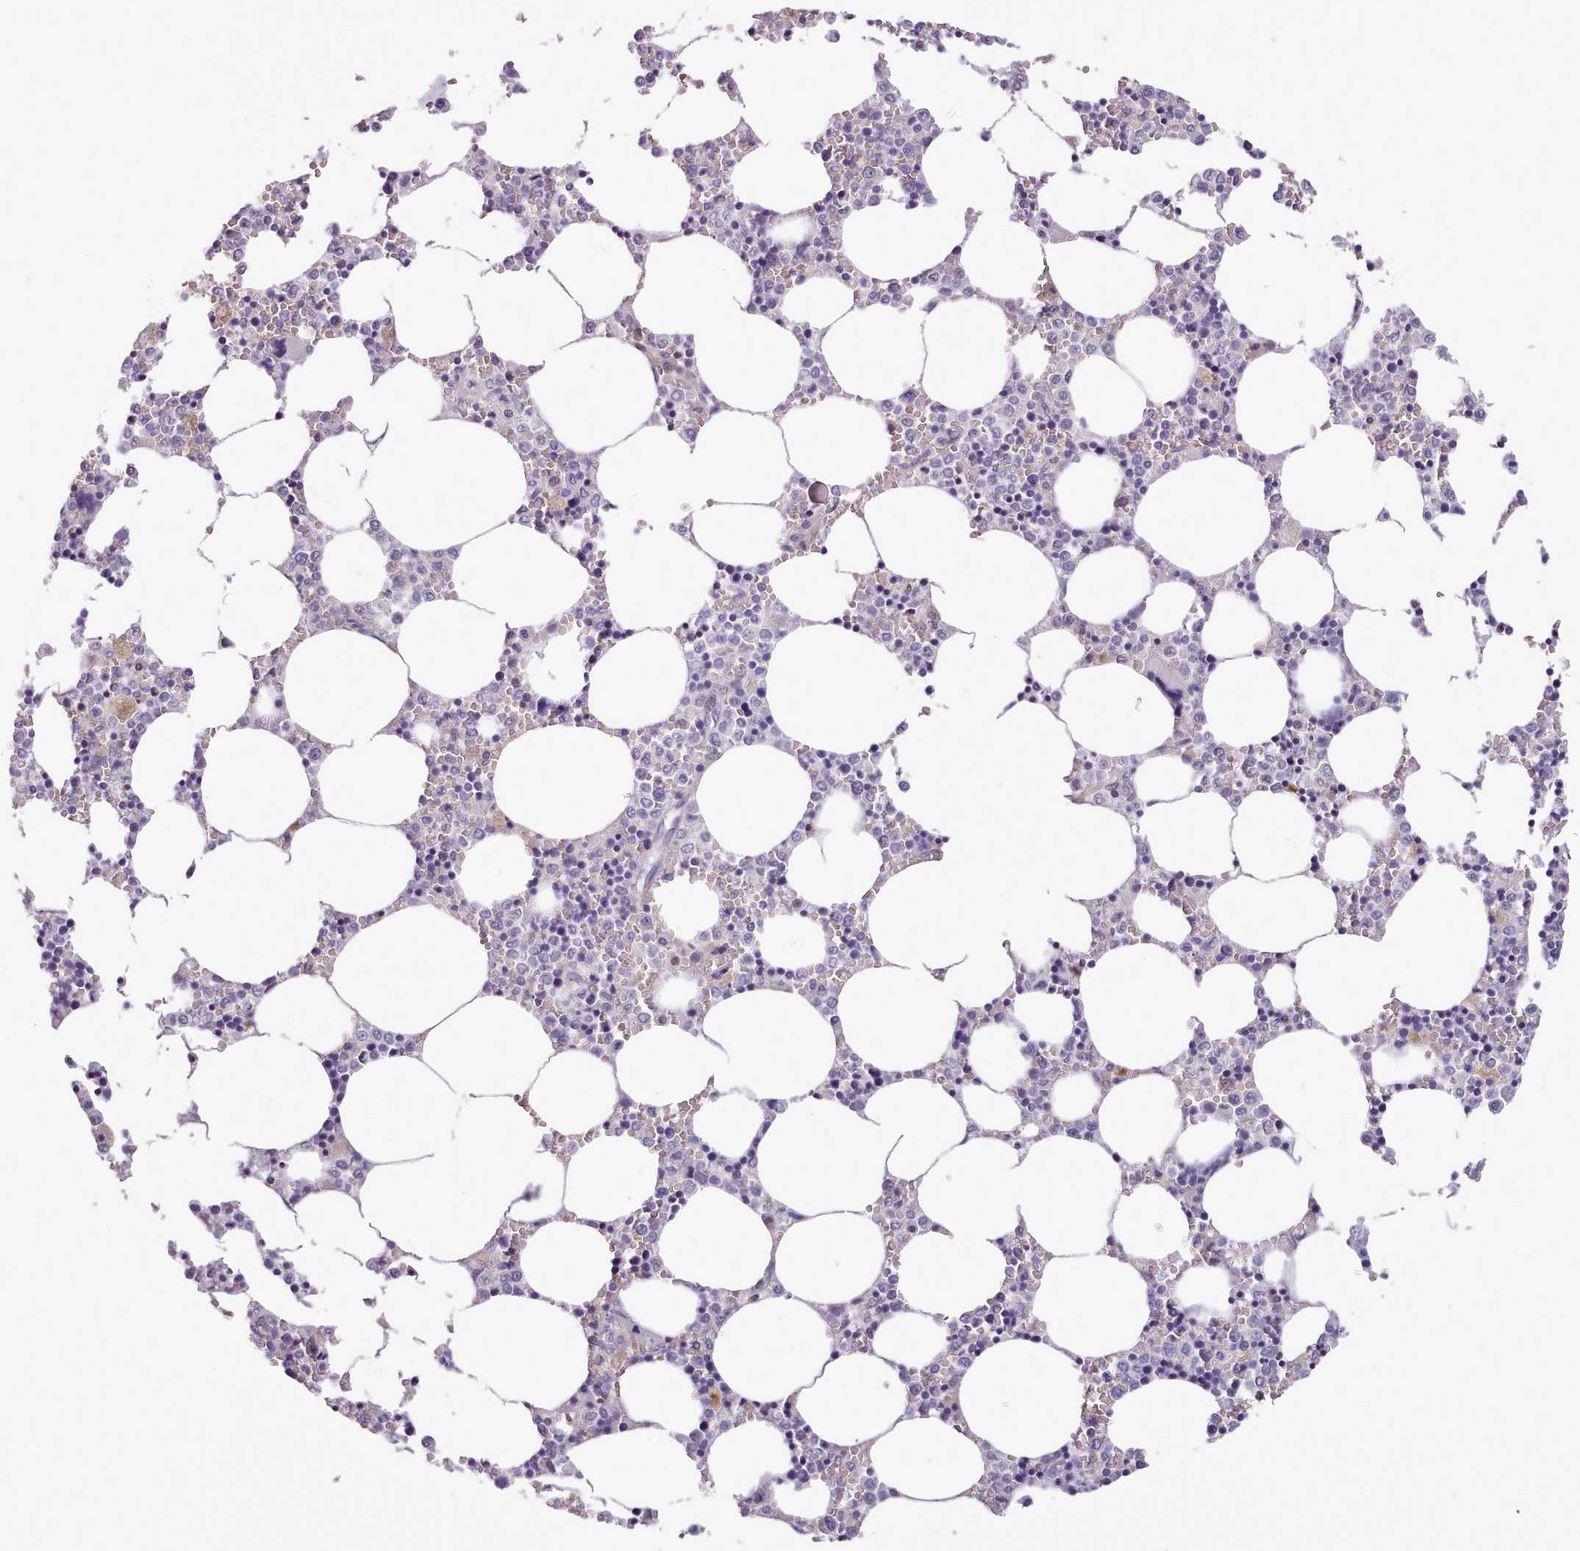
{"staining": {"intensity": "negative", "quantity": "none", "location": "none"}, "tissue": "bone marrow", "cell_type": "Hematopoietic cells", "image_type": "normal", "snomed": [{"axis": "morphology", "description": "Normal tissue, NOS"}, {"axis": "topography", "description": "Bone marrow"}], "caption": "IHC micrograph of normal bone marrow: bone marrow stained with DAB demonstrates no significant protein positivity in hematopoietic cells. (DAB (3,3'-diaminobenzidine) IHC visualized using brightfield microscopy, high magnification).", "gene": "DPF1", "patient": {"sex": "female", "age": 64}}